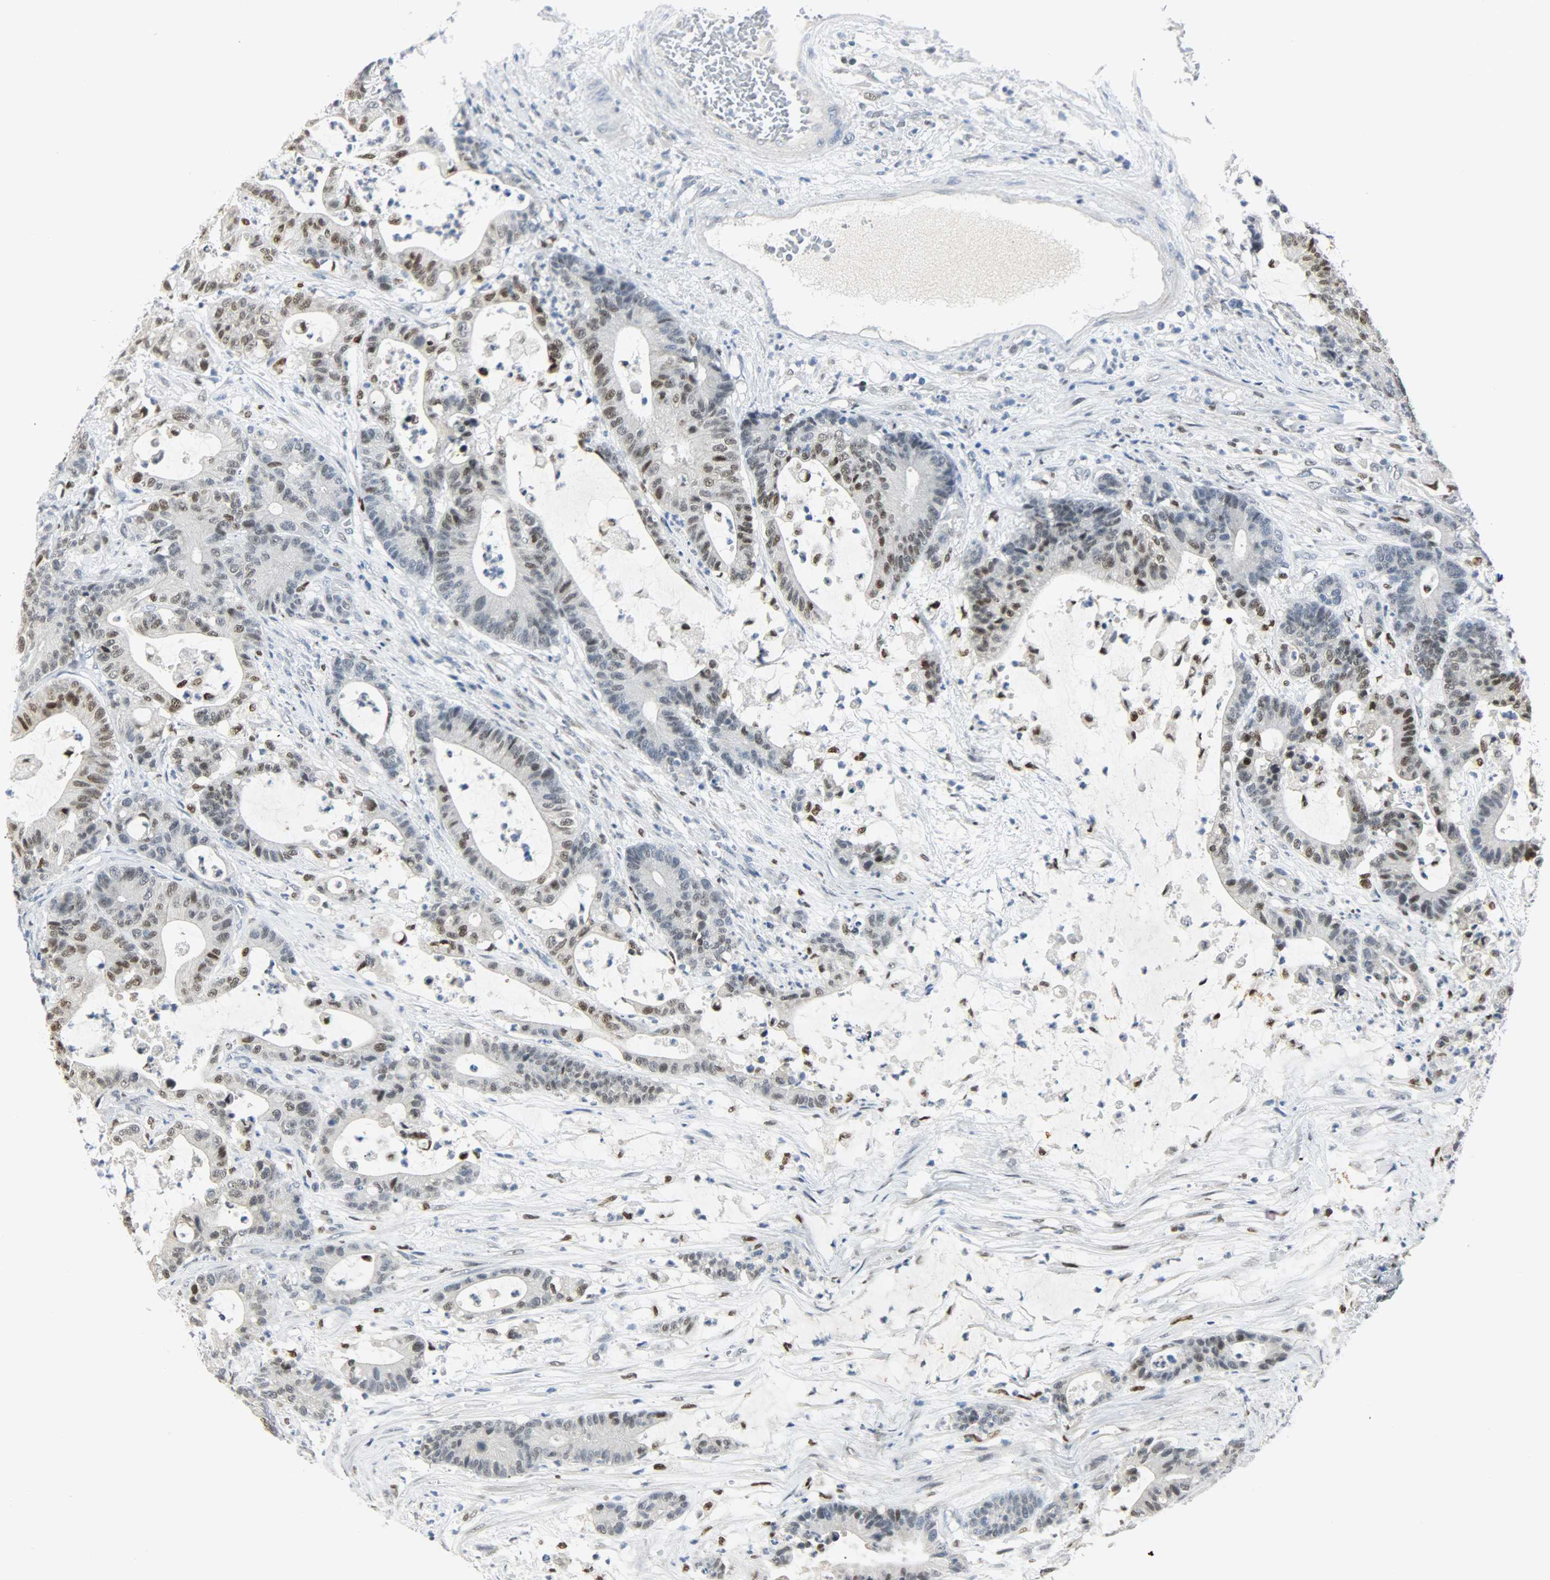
{"staining": {"intensity": "moderate", "quantity": "25%-75%", "location": "nuclear"}, "tissue": "colorectal cancer", "cell_type": "Tumor cells", "image_type": "cancer", "snomed": [{"axis": "morphology", "description": "Adenocarcinoma, NOS"}, {"axis": "topography", "description": "Colon"}], "caption": "The image displays a brown stain indicating the presence of a protein in the nuclear of tumor cells in colorectal cancer. The protein of interest is stained brown, and the nuclei are stained in blue (DAB (3,3'-diaminobenzidine) IHC with brightfield microscopy, high magnification).", "gene": "PPARG", "patient": {"sex": "female", "age": 84}}